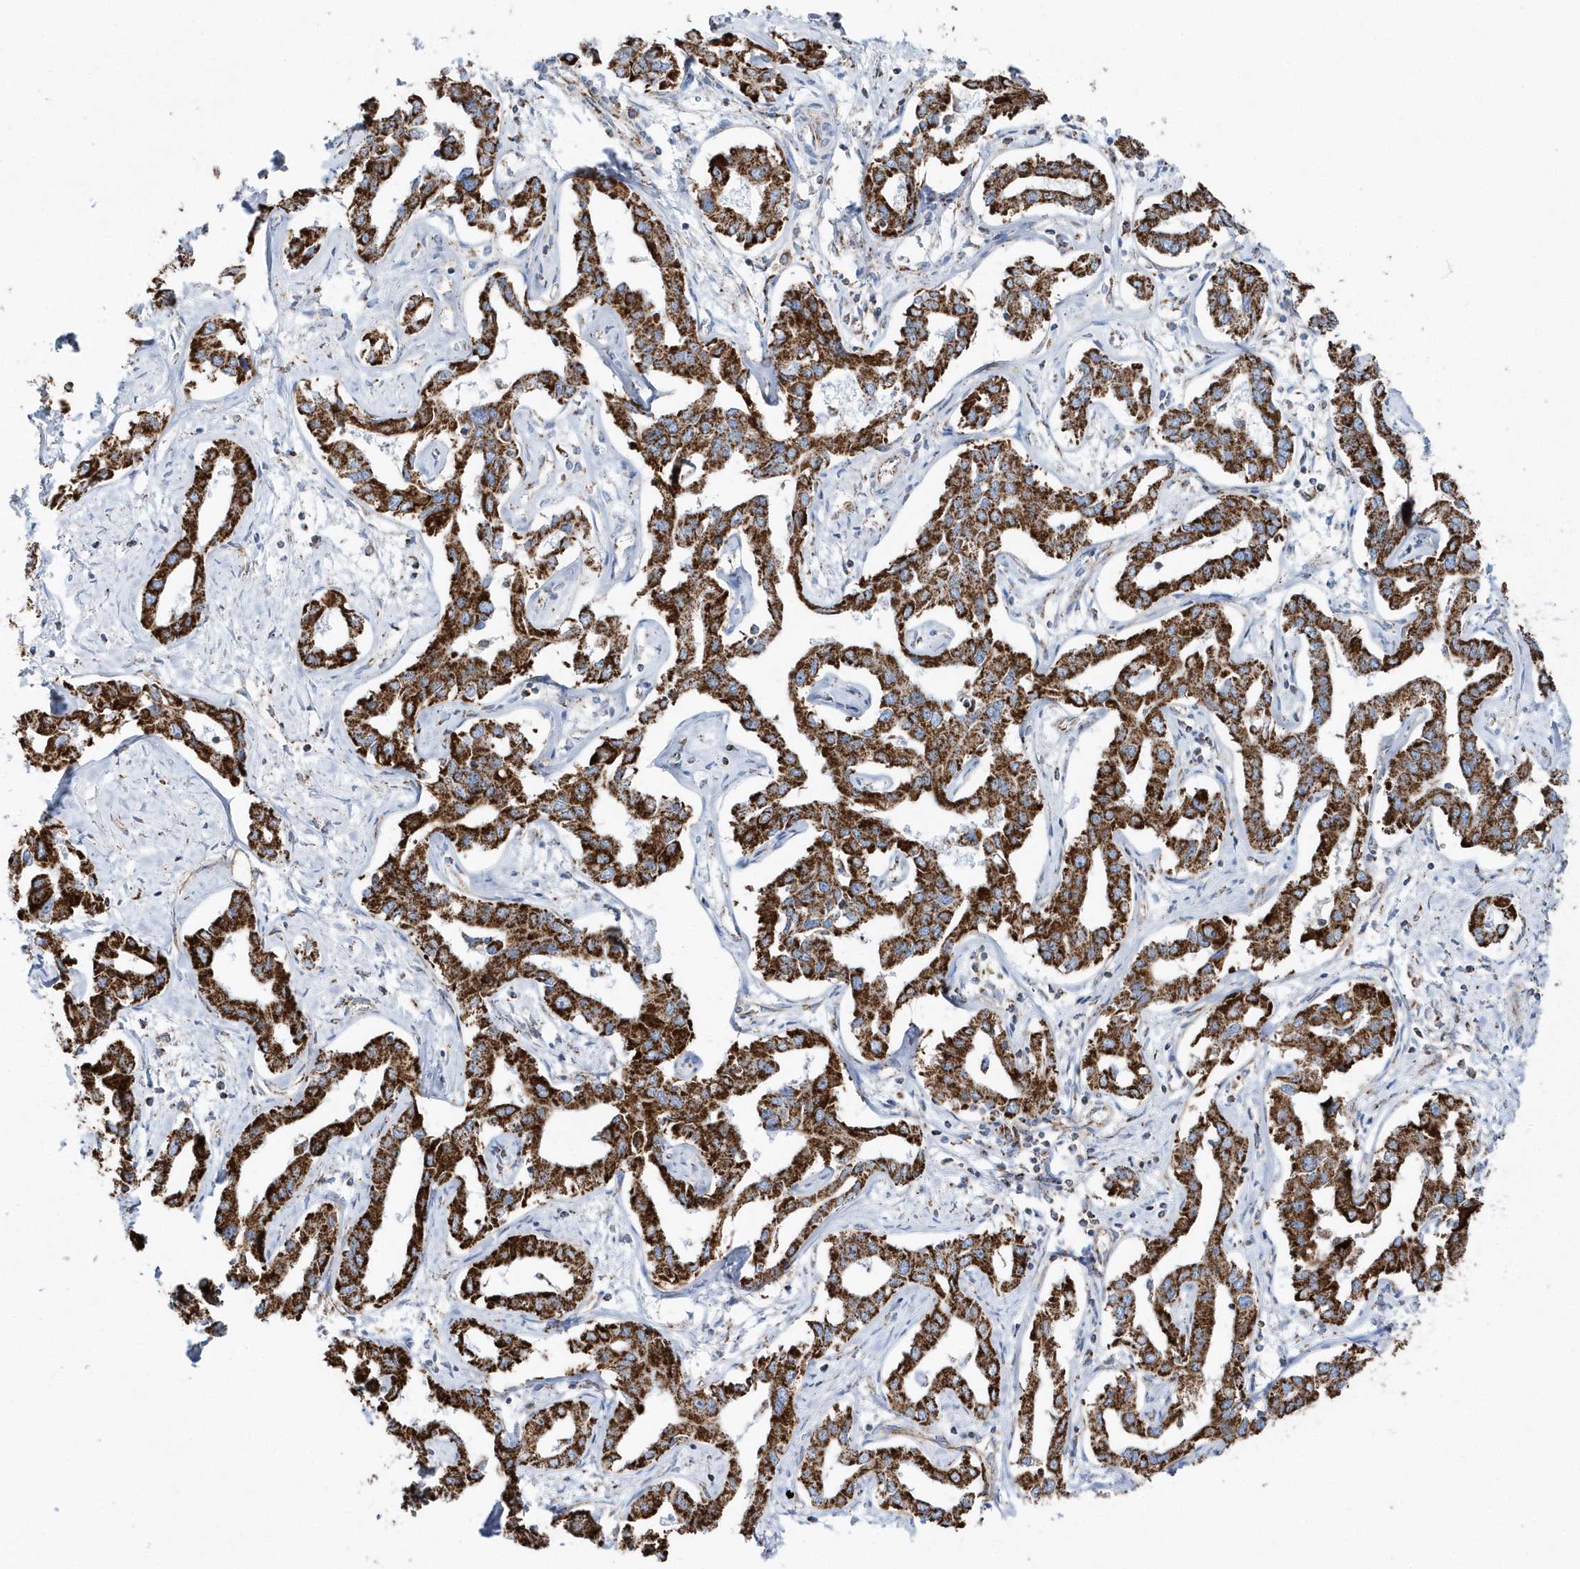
{"staining": {"intensity": "strong", "quantity": ">75%", "location": "cytoplasmic/membranous"}, "tissue": "liver cancer", "cell_type": "Tumor cells", "image_type": "cancer", "snomed": [{"axis": "morphology", "description": "Cholangiocarcinoma"}, {"axis": "topography", "description": "Liver"}], "caption": "The image displays staining of liver cancer, revealing strong cytoplasmic/membranous protein expression (brown color) within tumor cells. The protein is stained brown, and the nuclei are stained in blue (DAB (3,3'-diaminobenzidine) IHC with brightfield microscopy, high magnification).", "gene": "TMCO6", "patient": {"sex": "male", "age": 59}}